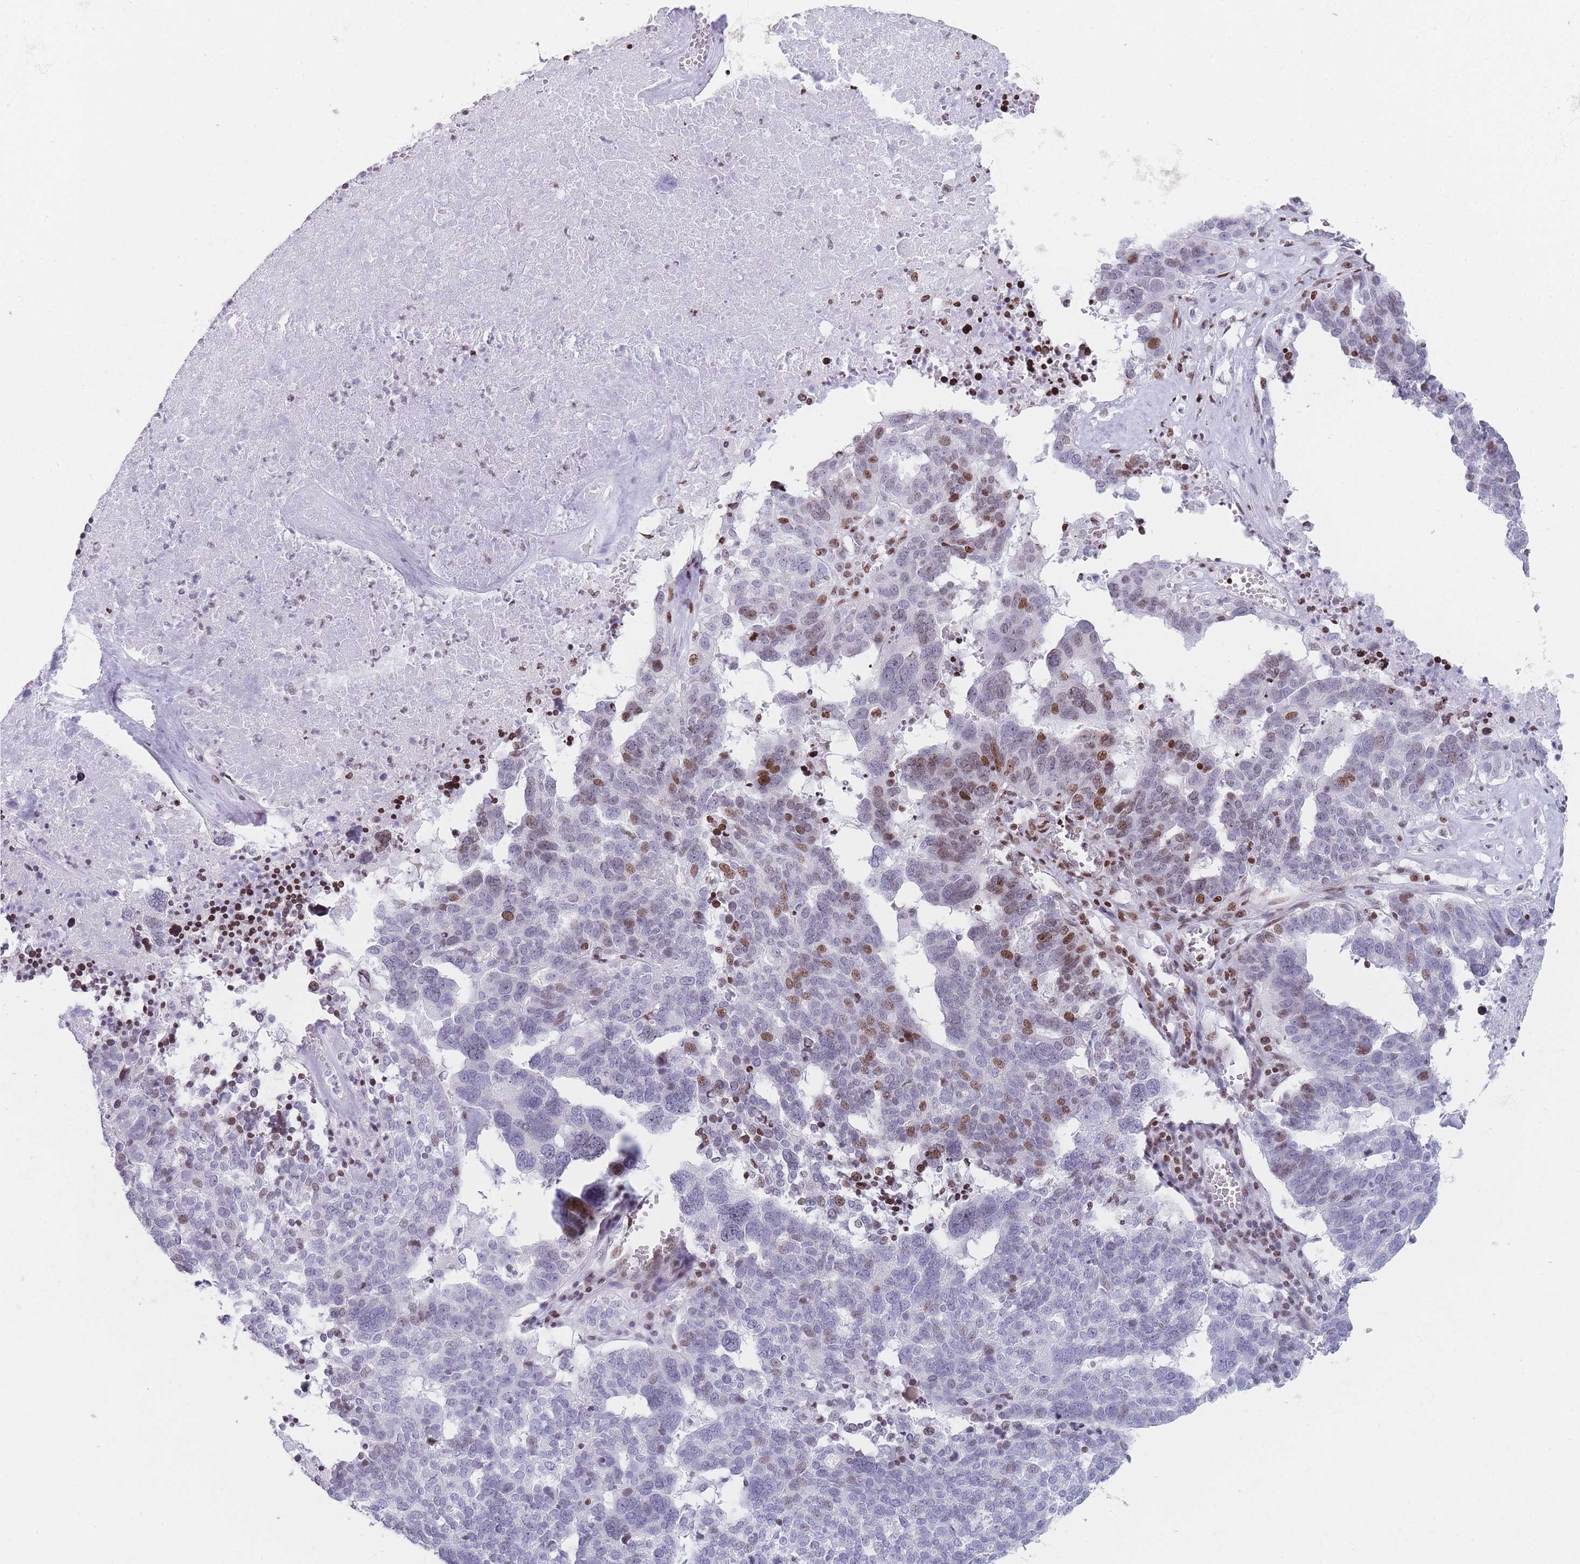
{"staining": {"intensity": "moderate", "quantity": "25%-75%", "location": "nuclear"}, "tissue": "ovarian cancer", "cell_type": "Tumor cells", "image_type": "cancer", "snomed": [{"axis": "morphology", "description": "Cystadenocarcinoma, serous, NOS"}, {"axis": "topography", "description": "Ovary"}], "caption": "This photomicrograph displays immunohistochemistry (IHC) staining of ovarian cancer, with medium moderate nuclear staining in approximately 25%-75% of tumor cells.", "gene": "AK9", "patient": {"sex": "female", "age": 59}}